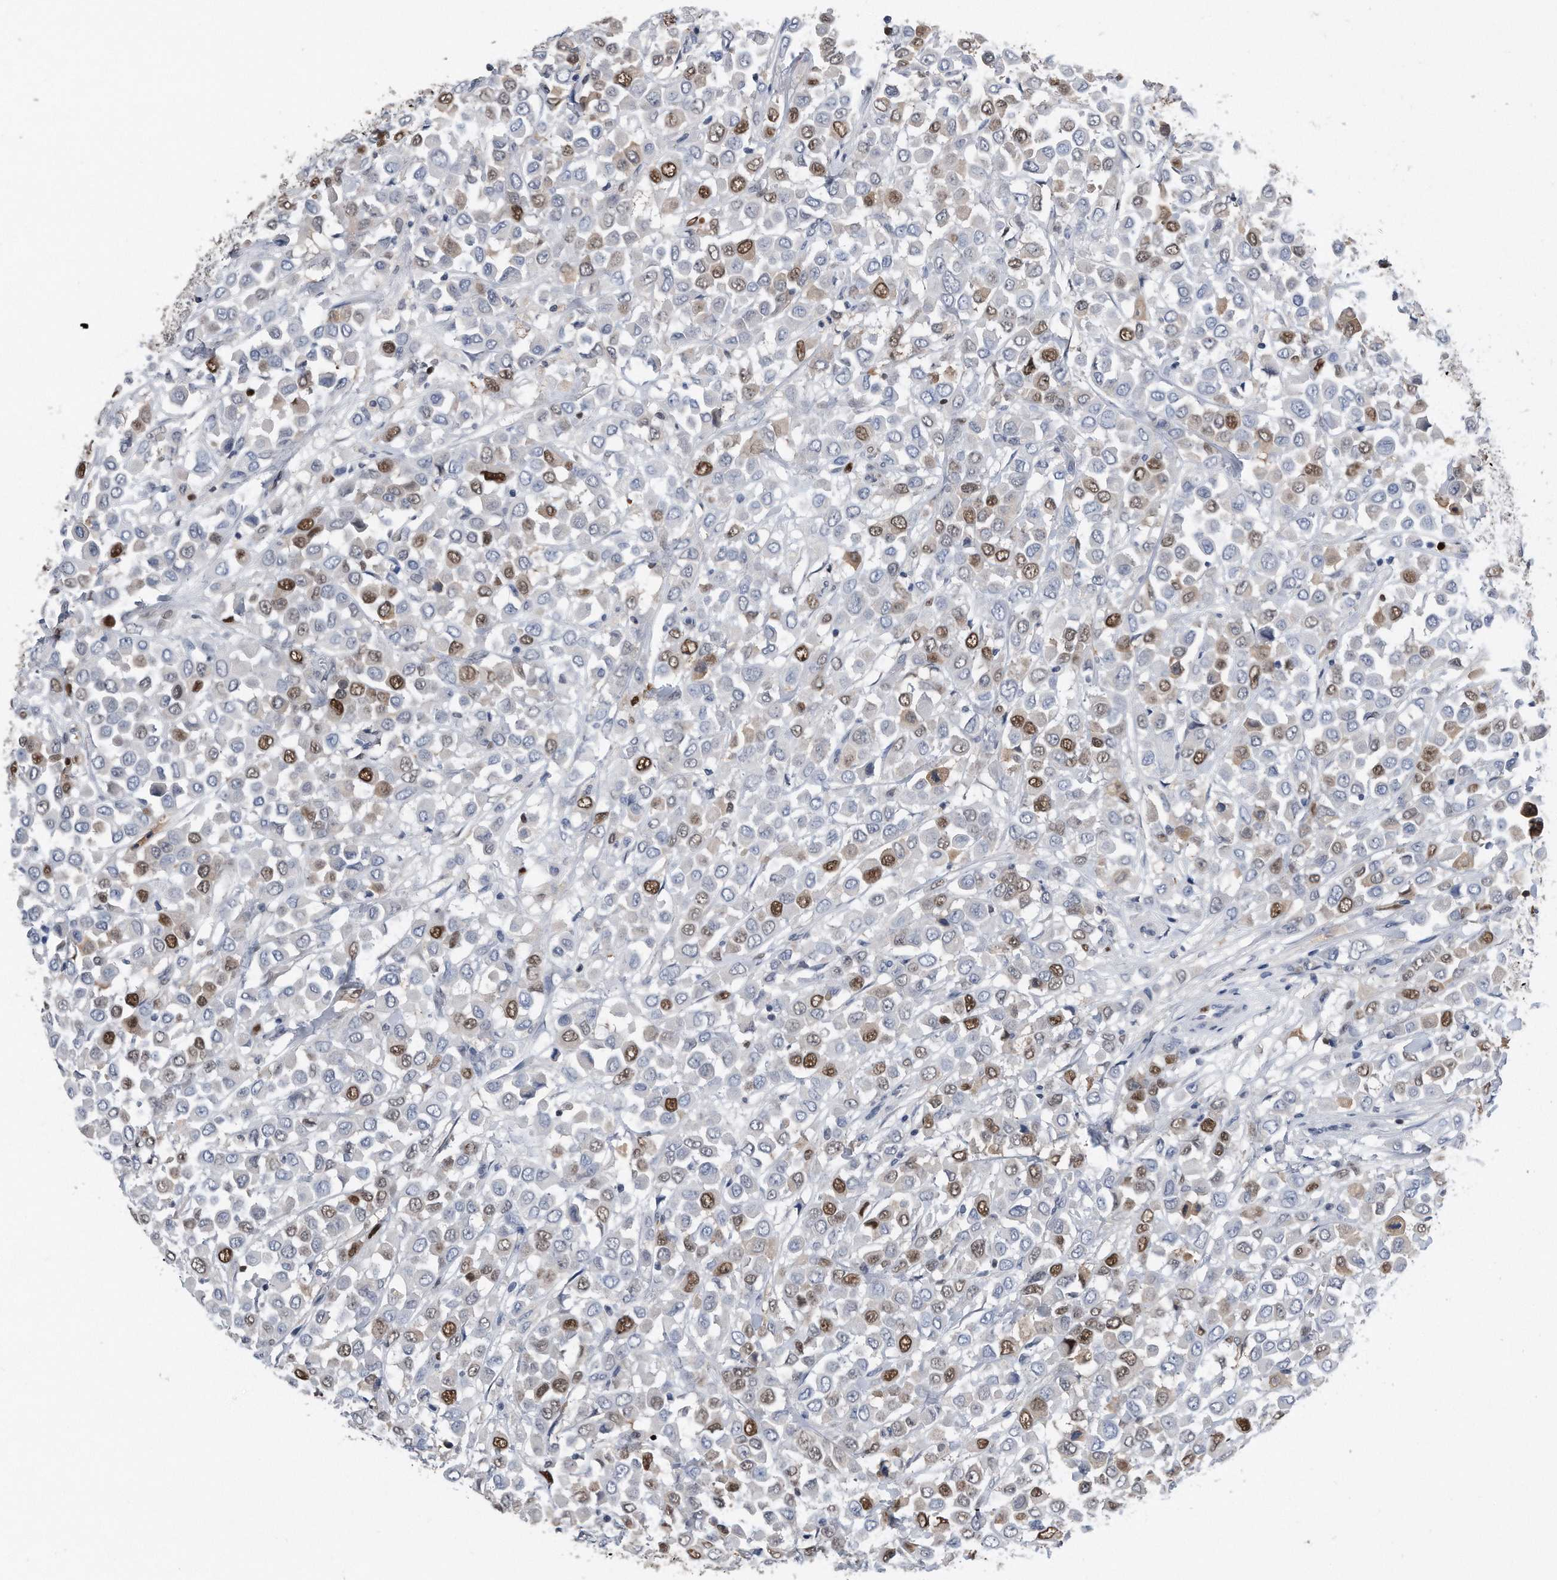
{"staining": {"intensity": "strong", "quantity": "<25%", "location": "nuclear"}, "tissue": "breast cancer", "cell_type": "Tumor cells", "image_type": "cancer", "snomed": [{"axis": "morphology", "description": "Duct carcinoma"}, {"axis": "topography", "description": "Breast"}], "caption": "A brown stain labels strong nuclear expression of a protein in breast cancer (infiltrating ductal carcinoma) tumor cells.", "gene": "PCNA", "patient": {"sex": "female", "age": 61}}